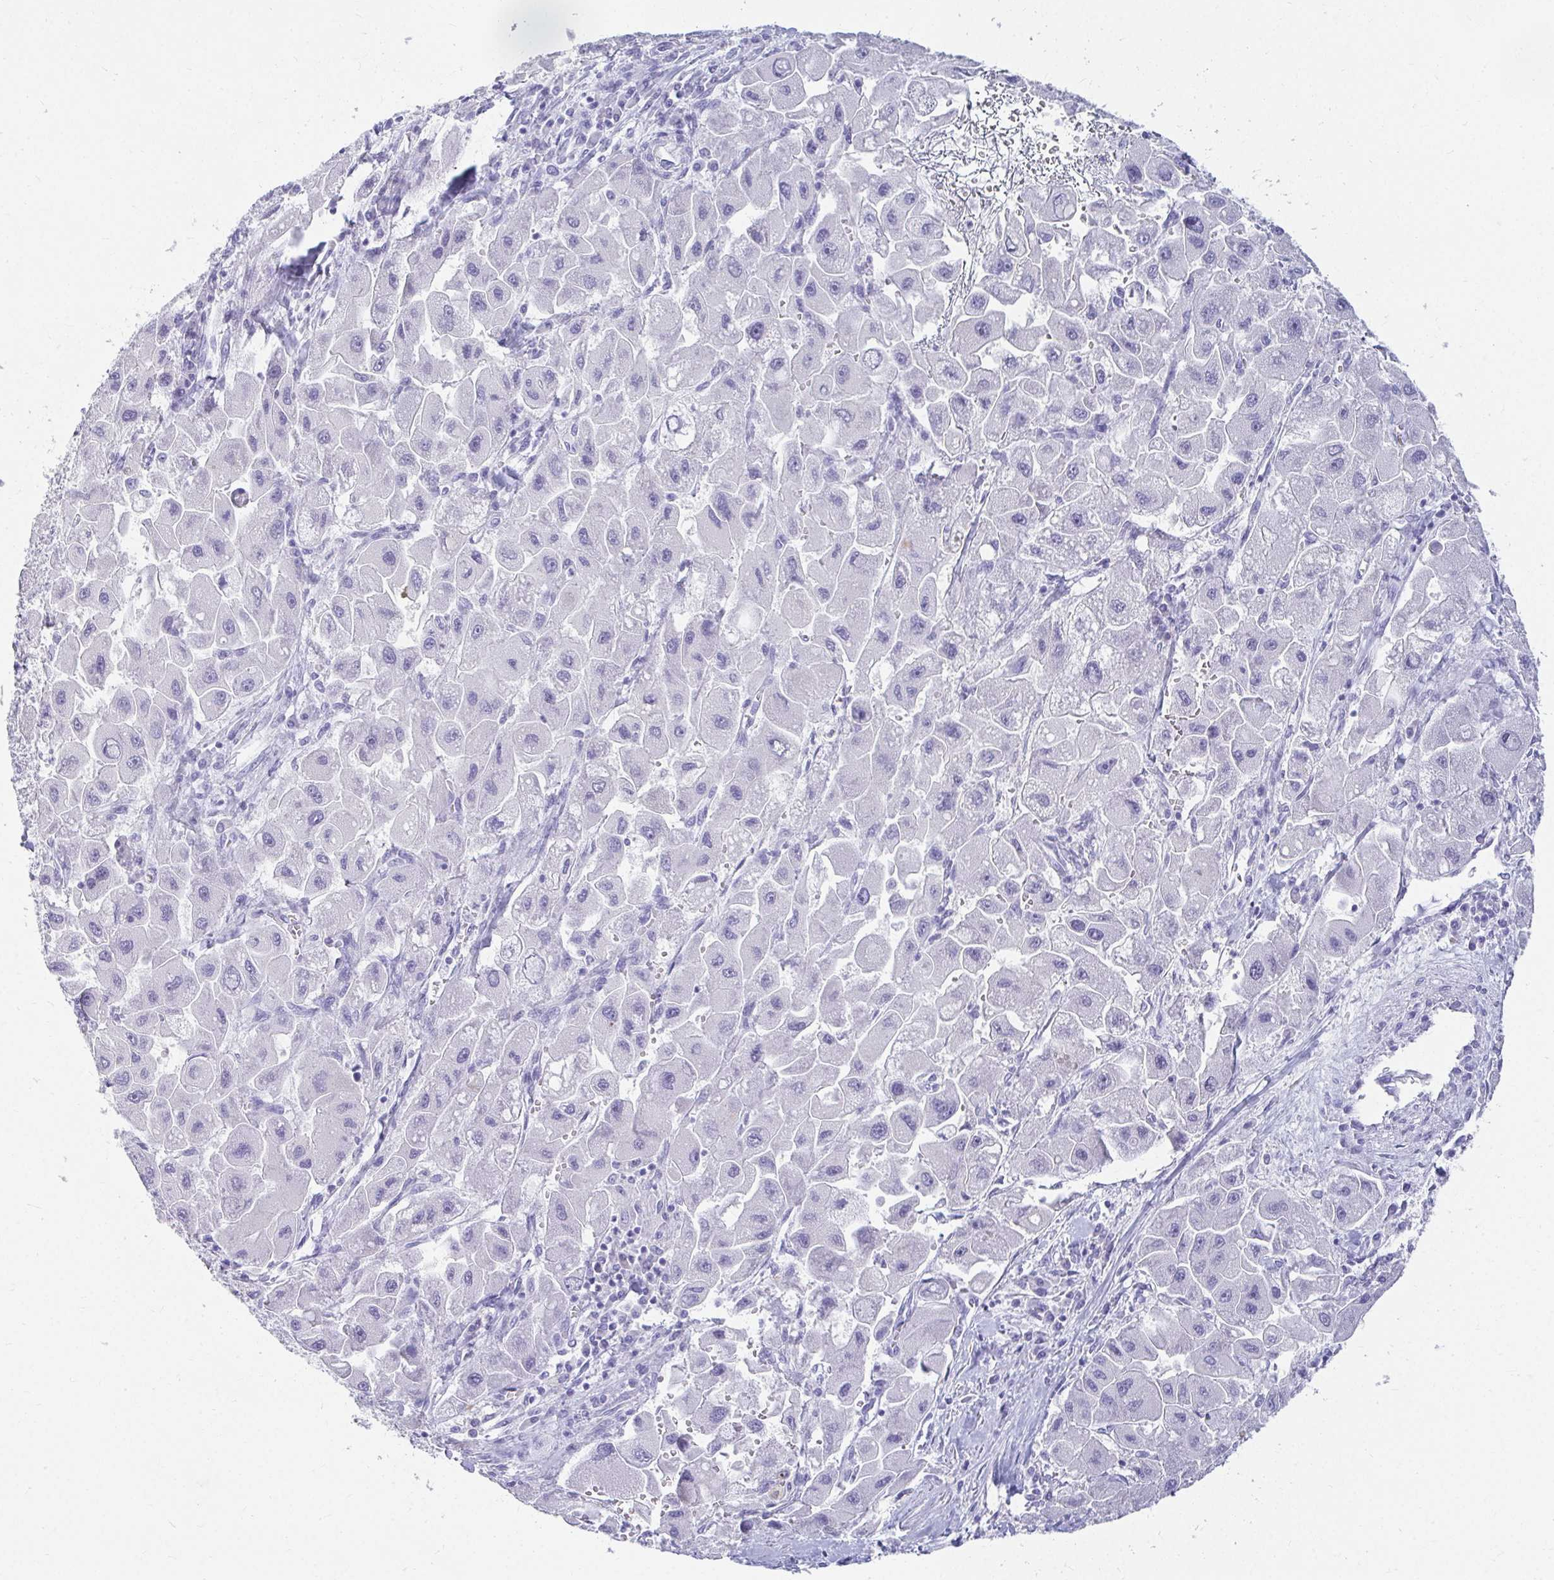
{"staining": {"intensity": "negative", "quantity": "none", "location": "none"}, "tissue": "liver cancer", "cell_type": "Tumor cells", "image_type": "cancer", "snomed": [{"axis": "morphology", "description": "Carcinoma, Hepatocellular, NOS"}, {"axis": "topography", "description": "Liver"}], "caption": "Tumor cells are negative for brown protein staining in liver cancer (hepatocellular carcinoma). The staining was performed using DAB (3,3'-diaminobenzidine) to visualize the protein expression in brown, while the nuclei were stained in blue with hematoxylin (Magnification: 20x).", "gene": "DPEP3", "patient": {"sex": "male", "age": 24}}